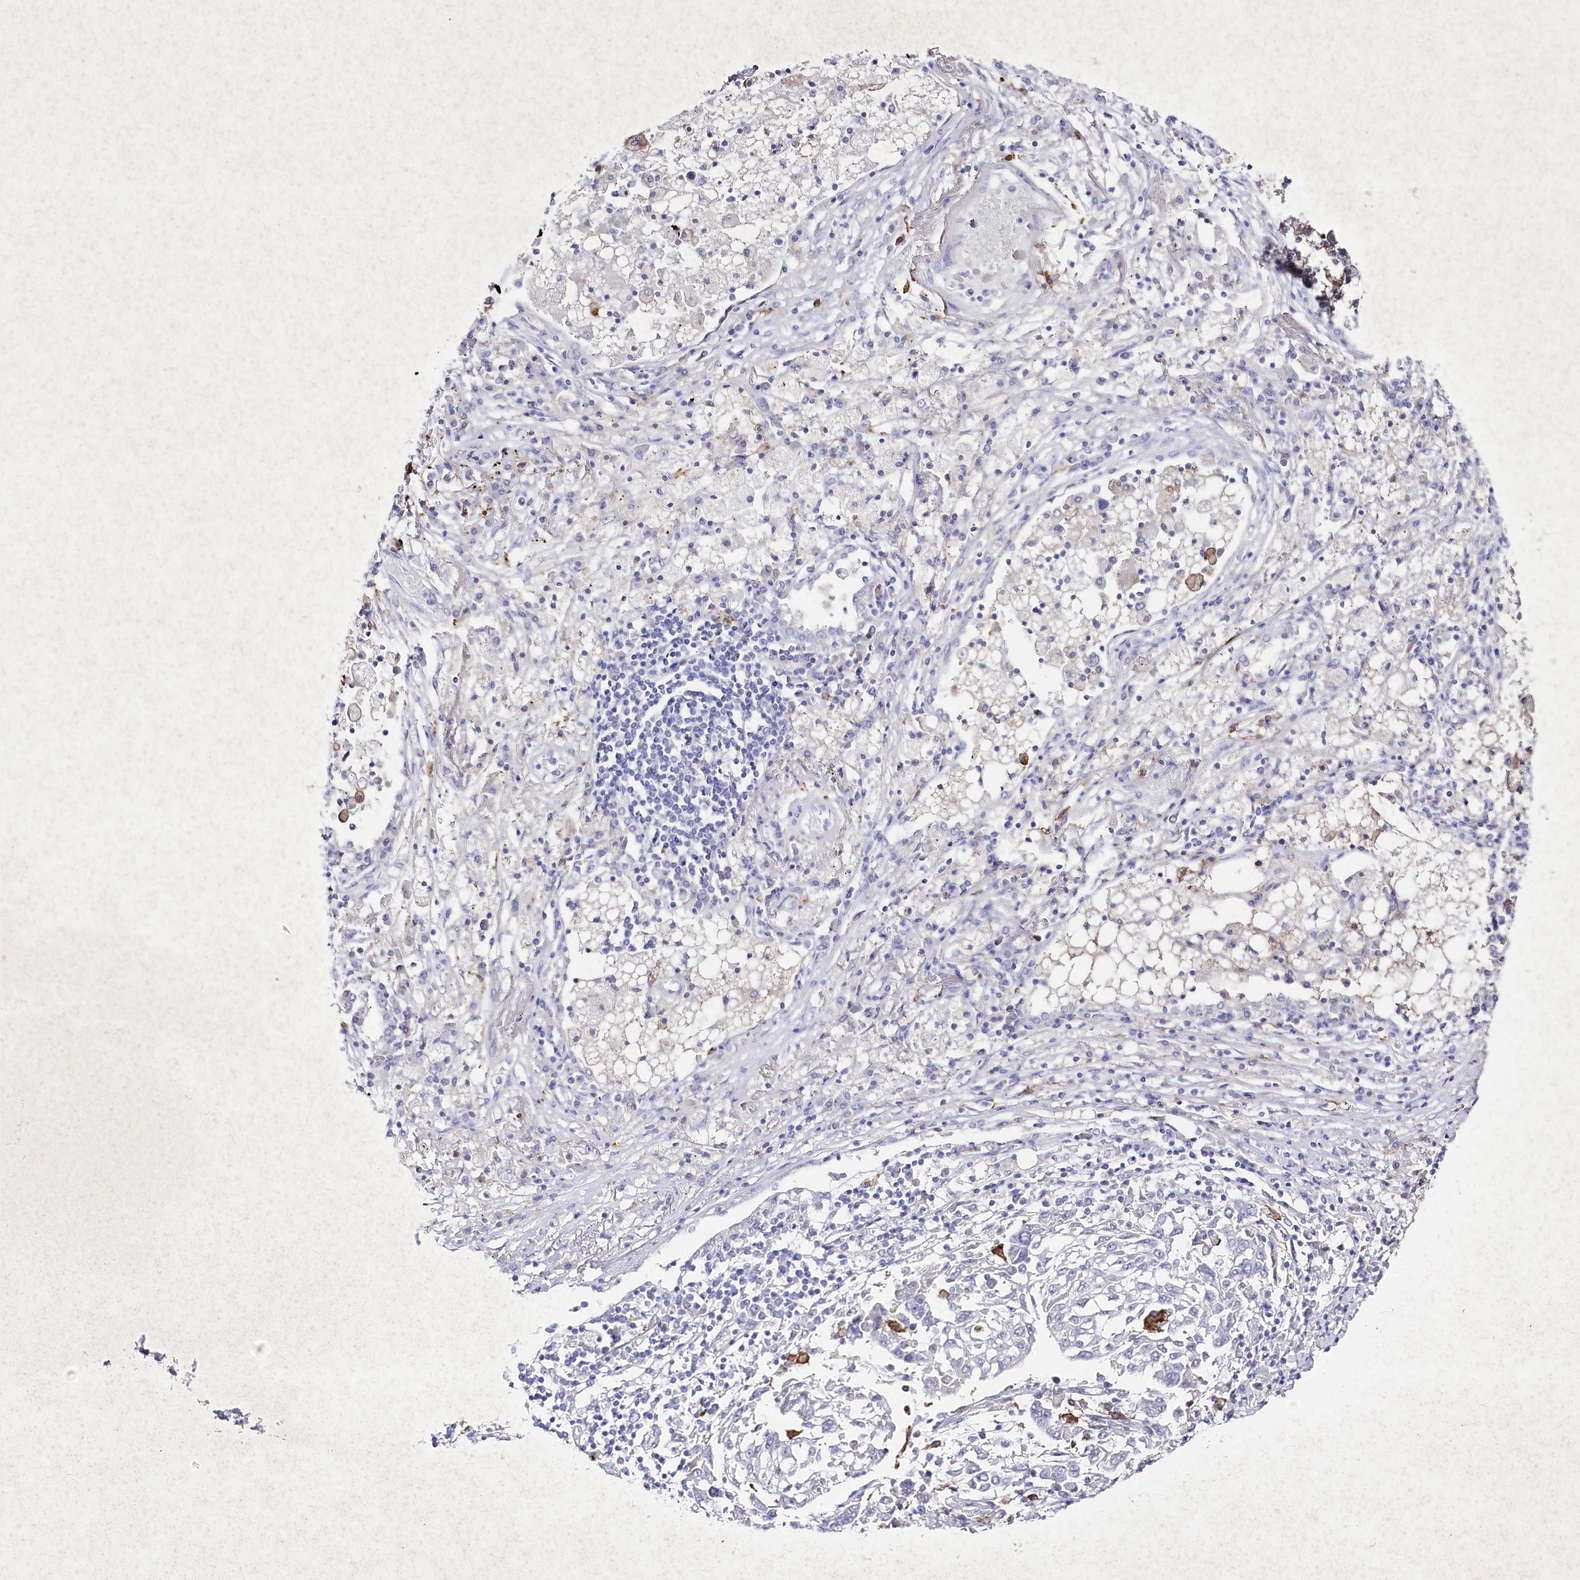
{"staining": {"intensity": "negative", "quantity": "none", "location": "none"}, "tissue": "lung cancer", "cell_type": "Tumor cells", "image_type": "cancer", "snomed": [{"axis": "morphology", "description": "Squamous cell carcinoma, NOS"}, {"axis": "topography", "description": "Lung"}], "caption": "This is an immunohistochemistry image of lung cancer (squamous cell carcinoma). There is no positivity in tumor cells.", "gene": "CLEC4M", "patient": {"sex": "male", "age": 65}}